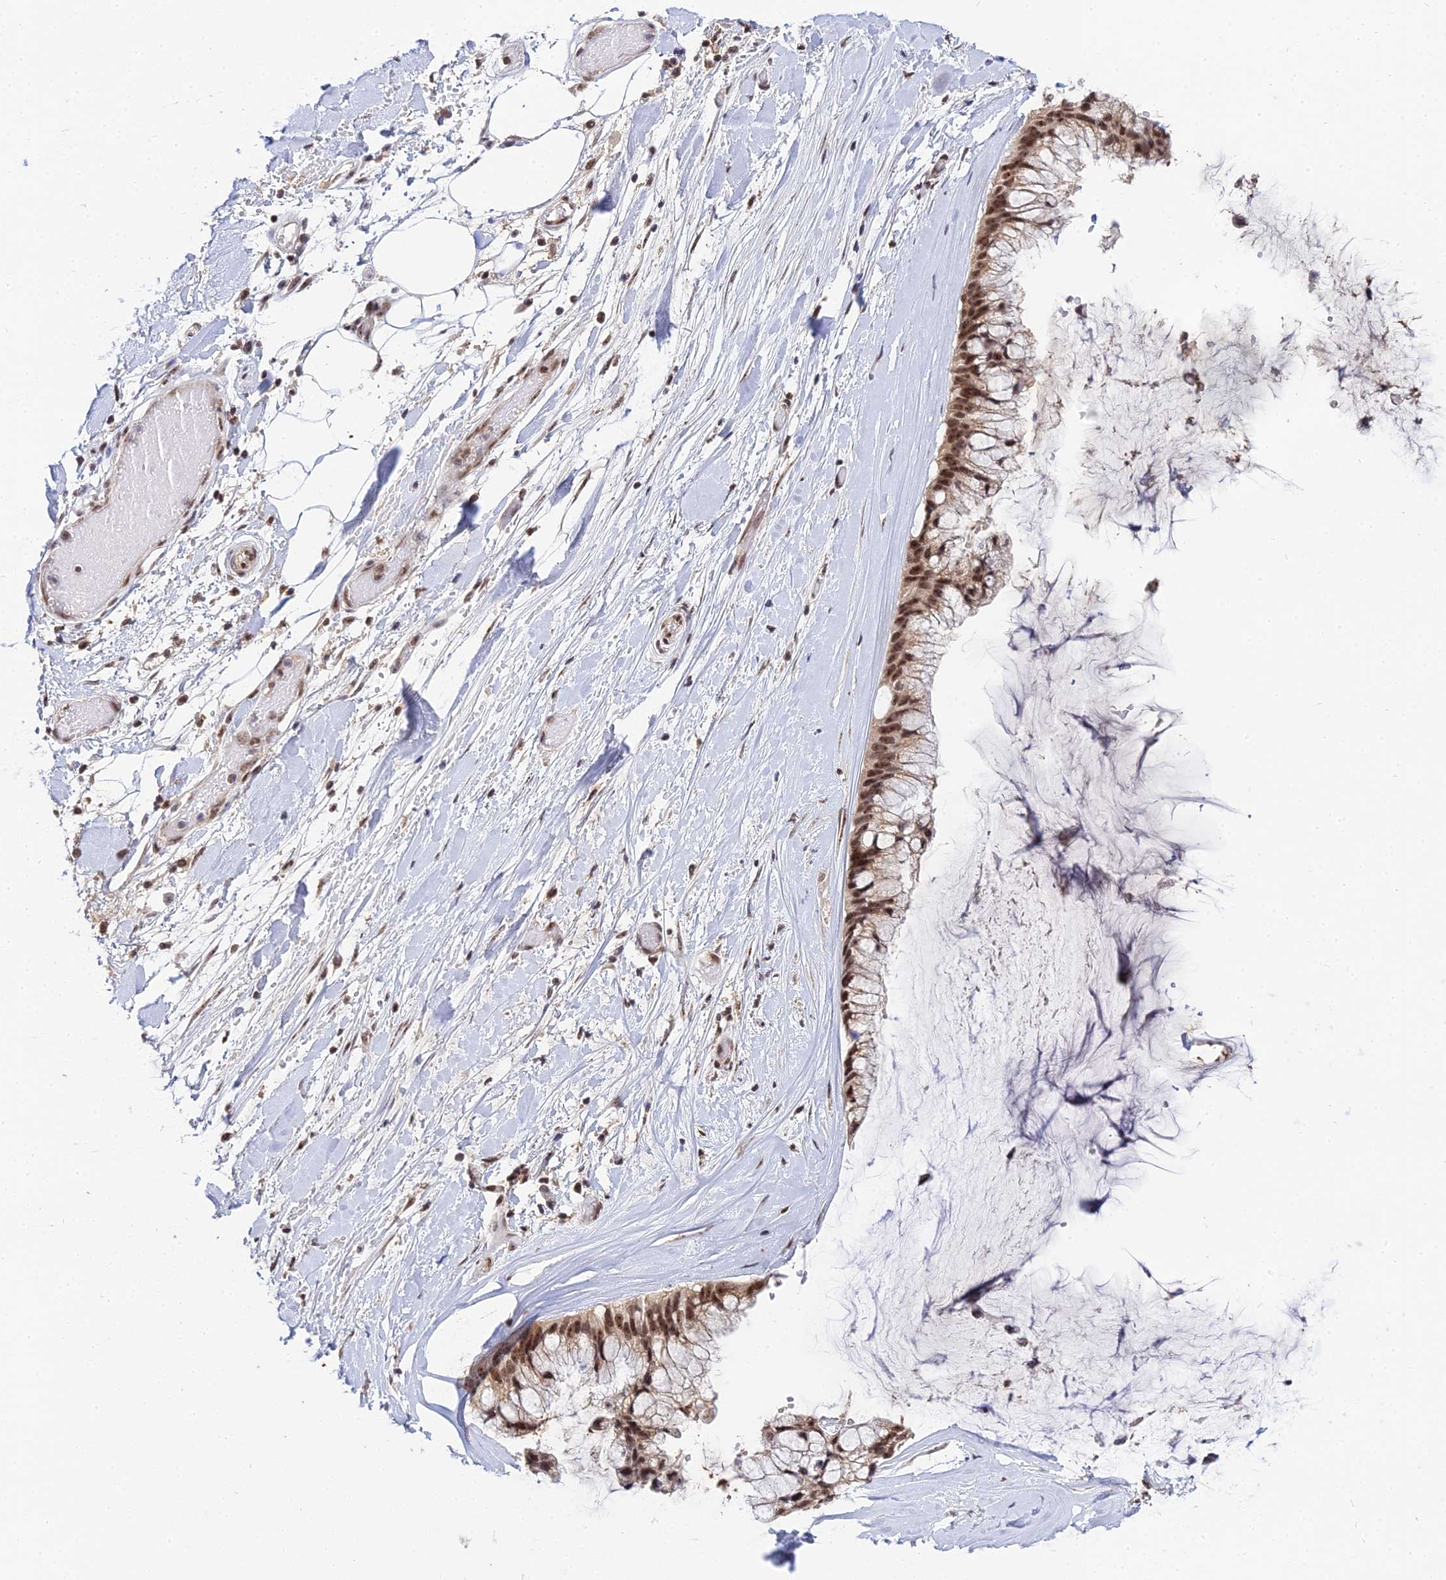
{"staining": {"intensity": "strong", "quantity": ">75%", "location": "nuclear"}, "tissue": "ovarian cancer", "cell_type": "Tumor cells", "image_type": "cancer", "snomed": [{"axis": "morphology", "description": "Cystadenocarcinoma, mucinous, NOS"}, {"axis": "topography", "description": "Ovary"}], "caption": "Approximately >75% of tumor cells in human mucinous cystadenocarcinoma (ovarian) show strong nuclear protein staining as visualized by brown immunohistochemical staining.", "gene": "EXOSC3", "patient": {"sex": "female", "age": 39}}